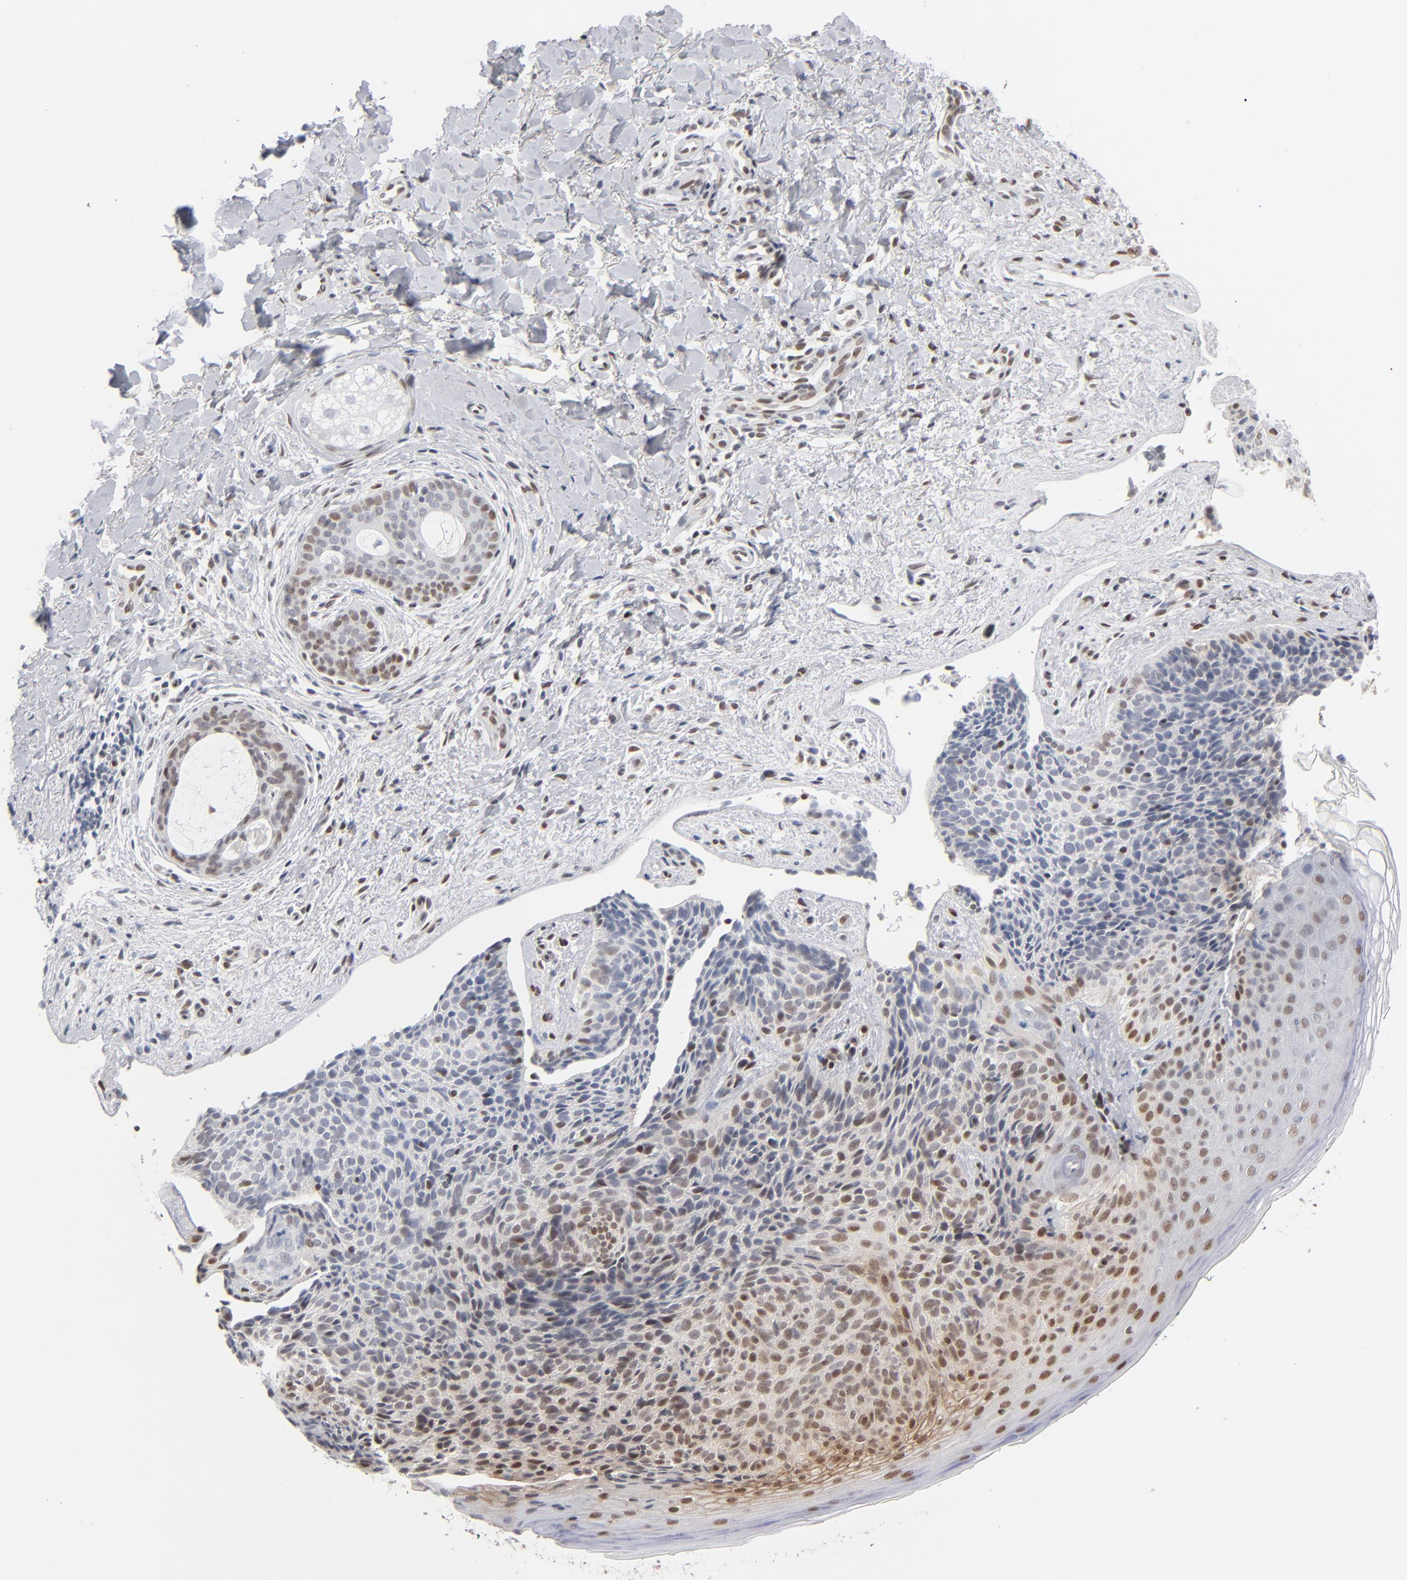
{"staining": {"intensity": "weak", "quantity": "<25%", "location": "cytoplasmic/membranous,nuclear"}, "tissue": "skin cancer", "cell_type": "Tumor cells", "image_type": "cancer", "snomed": [{"axis": "morphology", "description": "Basal cell carcinoma"}, {"axis": "topography", "description": "Skin"}], "caption": "DAB (3,3'-diaminobenzidine) immunohistochemical staining of basal cell carcinoma (skin) demonstrates no significant staining in tumor cells.", "gene": "IRF9", "patient": {"sex": "female", "age": 78}}